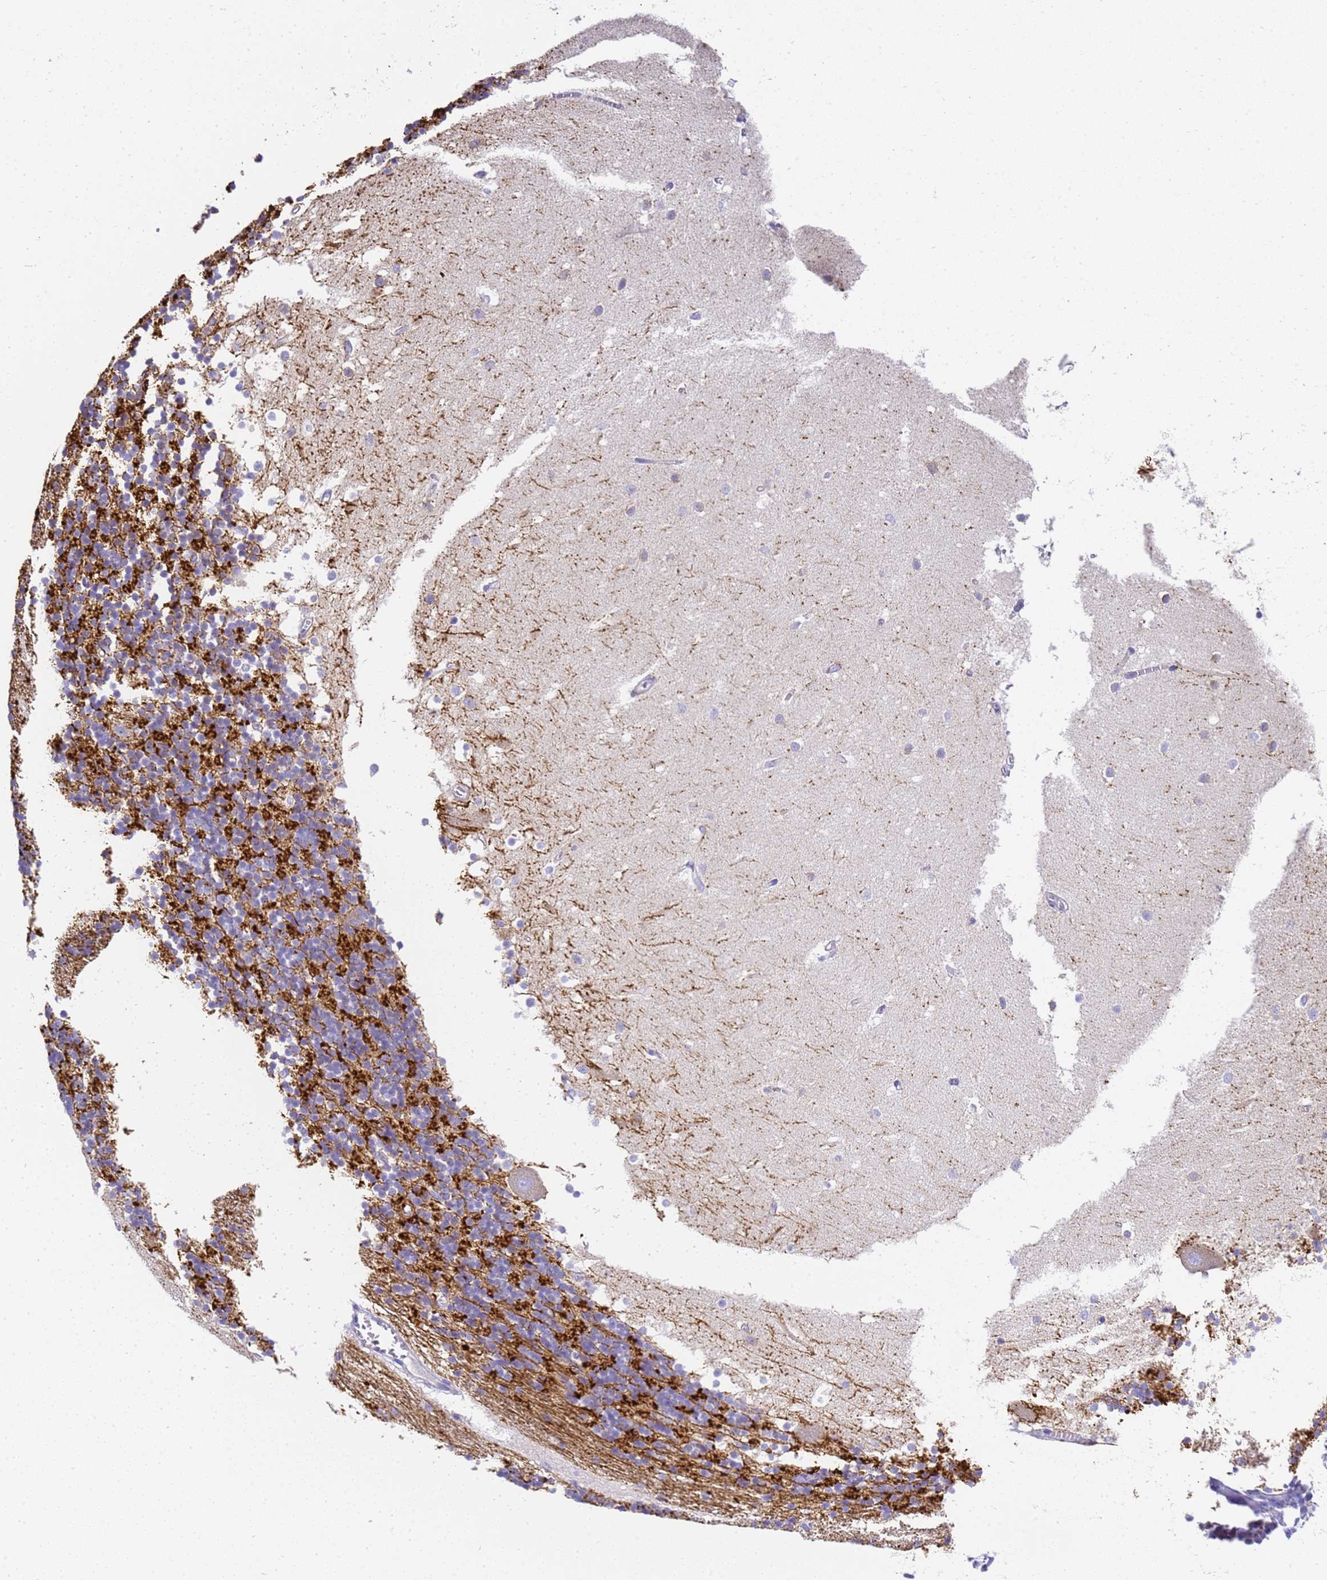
{"staining": {"intensity": "weak", "quantity": "<25%", "location": "cytoplasmic/membranous"}, "tissue": "cerebellum", "cell_type": "Cells in granular layer", "image_type": "normal", "snomed": [{"axis": "morphology", "description": "Normal tissue, NOS"}, {"axis": "topography", "description": "Cerebellum"}], "caption": "IHC histopathology image of benign cerebellum stained for a protein (brown), which reveals no positivity in cells in granular layer.", "gene": "FAM72A", "patient": {"sex": "male", "age": 54}}